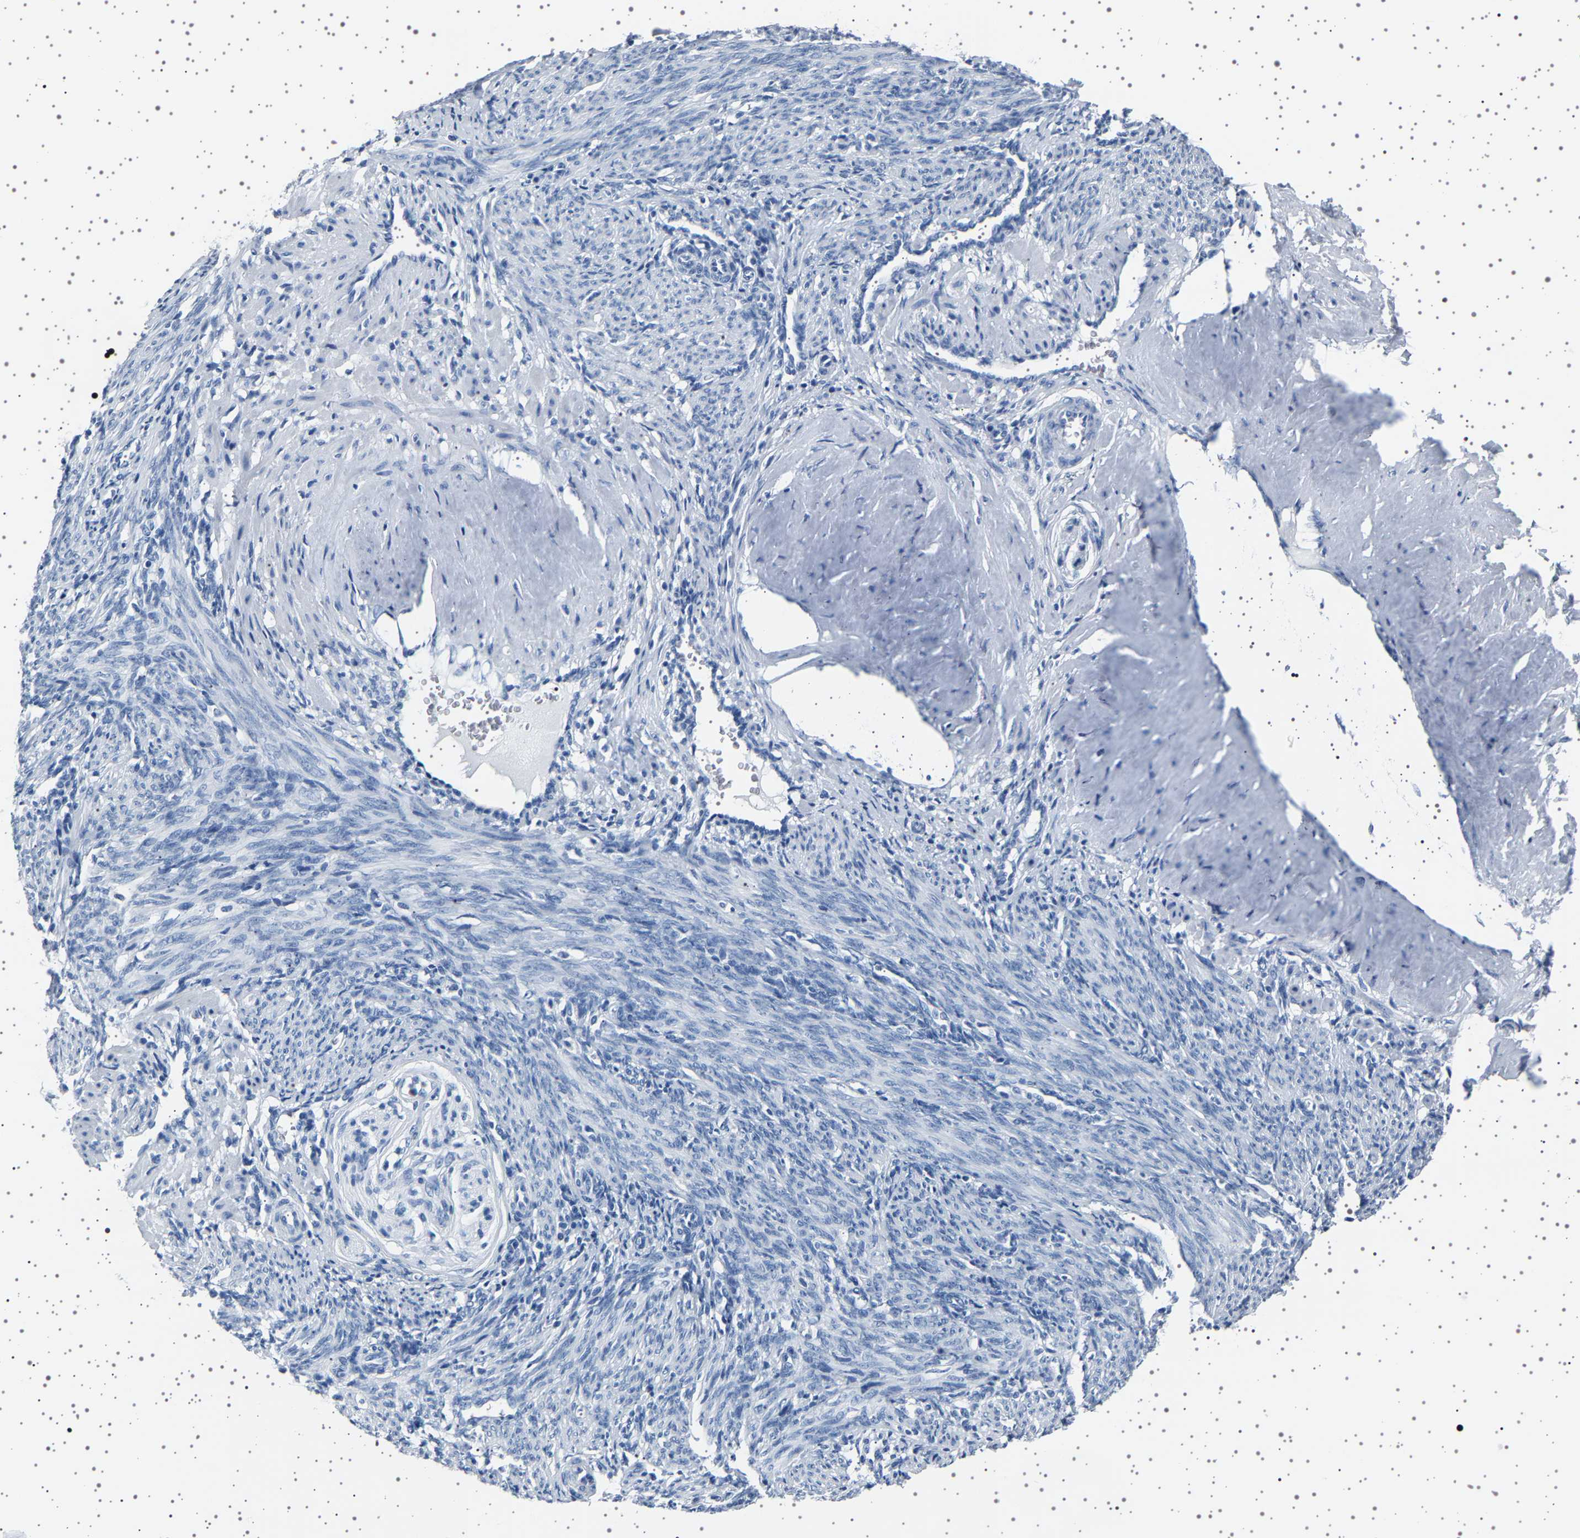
{"staining": {"intensity": "negative", "quantity": "none", "location": "none"}, "tissue": "smooth muscle", "cell_type": "Smooth muscle cells", "image_type": "normal", "snomed": [{"axis": "morphology", "description": "Normal tissue, NOS"}, {"axis": "topography", "description": "Endometrium"}], "caption": "This micrograph is of unremarkable smooth muscle stained with immunohistochemistry to label a protein in brown with the nuclei are counter-stained blue. There is no staining in smooth muscle cells.", "gene": "TFF3", "patient": {"sex": "female", "age": 33}}